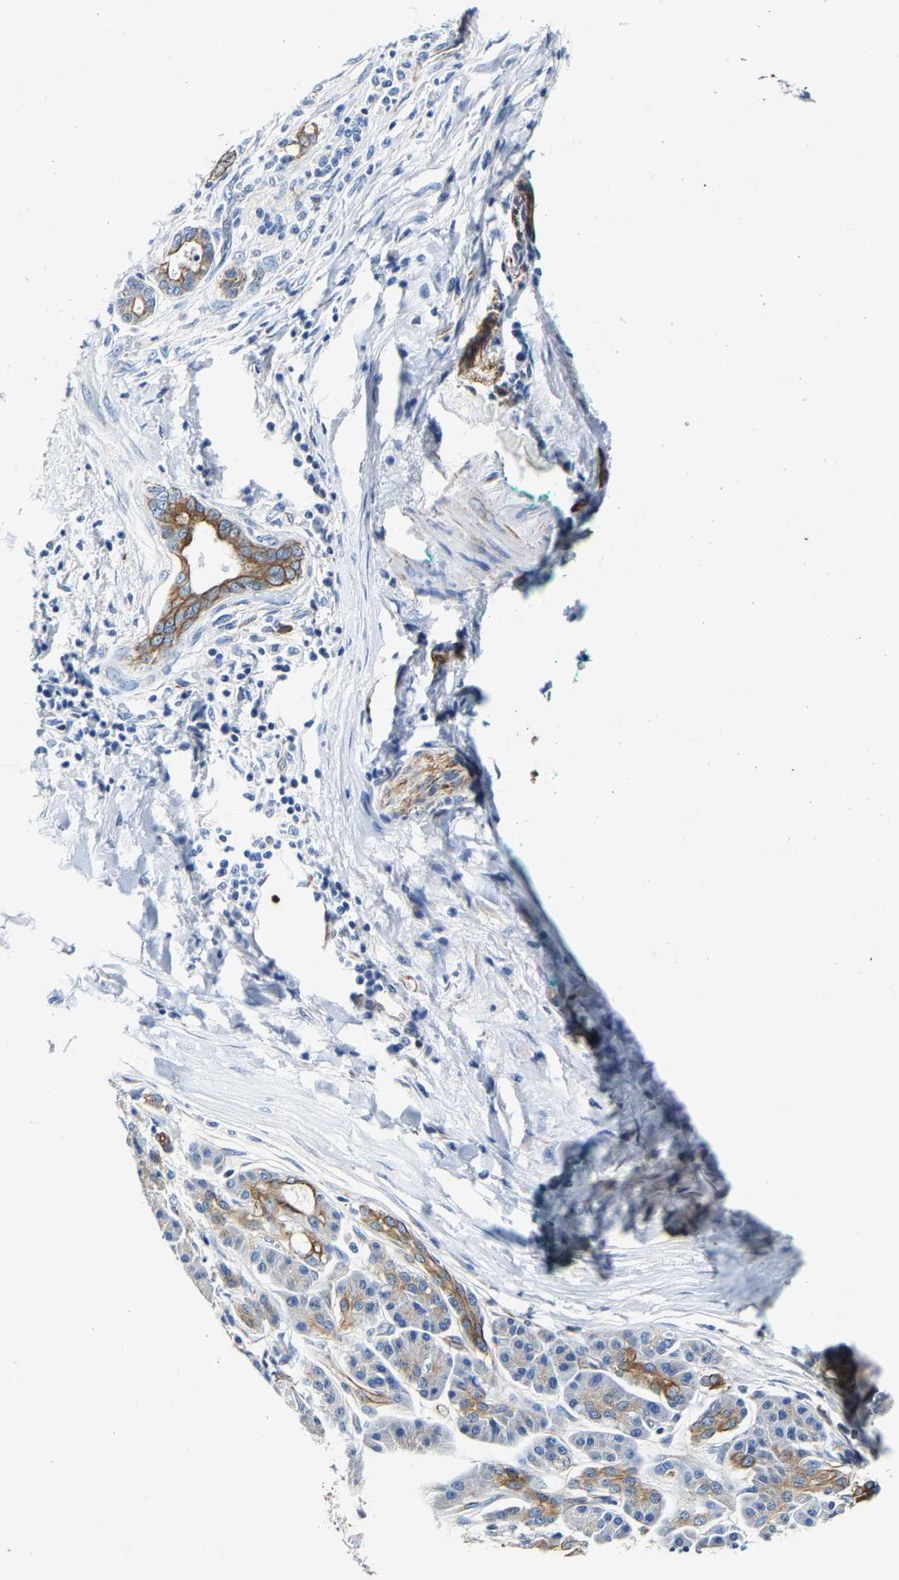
{"staining": {"intensity": "moderate", "quantity": ">75%", "location": "cytoplasmic/membranous"}, "tissue": "pancreatic cancer", "cell_type": "Tumor cells", "image_type": "cancer", "snomed": [{"axis": "morphology", "description": "Adenocarcinoma, NOS"}, {"axis": "topography", "description": "Pancreas"}], "caption": "This histopathology image reveals immunohistochemistry (IHC) staining of pancreatic adenocarcinoma, with medium moderate cytoplasmic/membranous positivity in about >75% of tumor cells.", "gene": "MMEL1", "patient": {"sex": "male", "age": 59}}